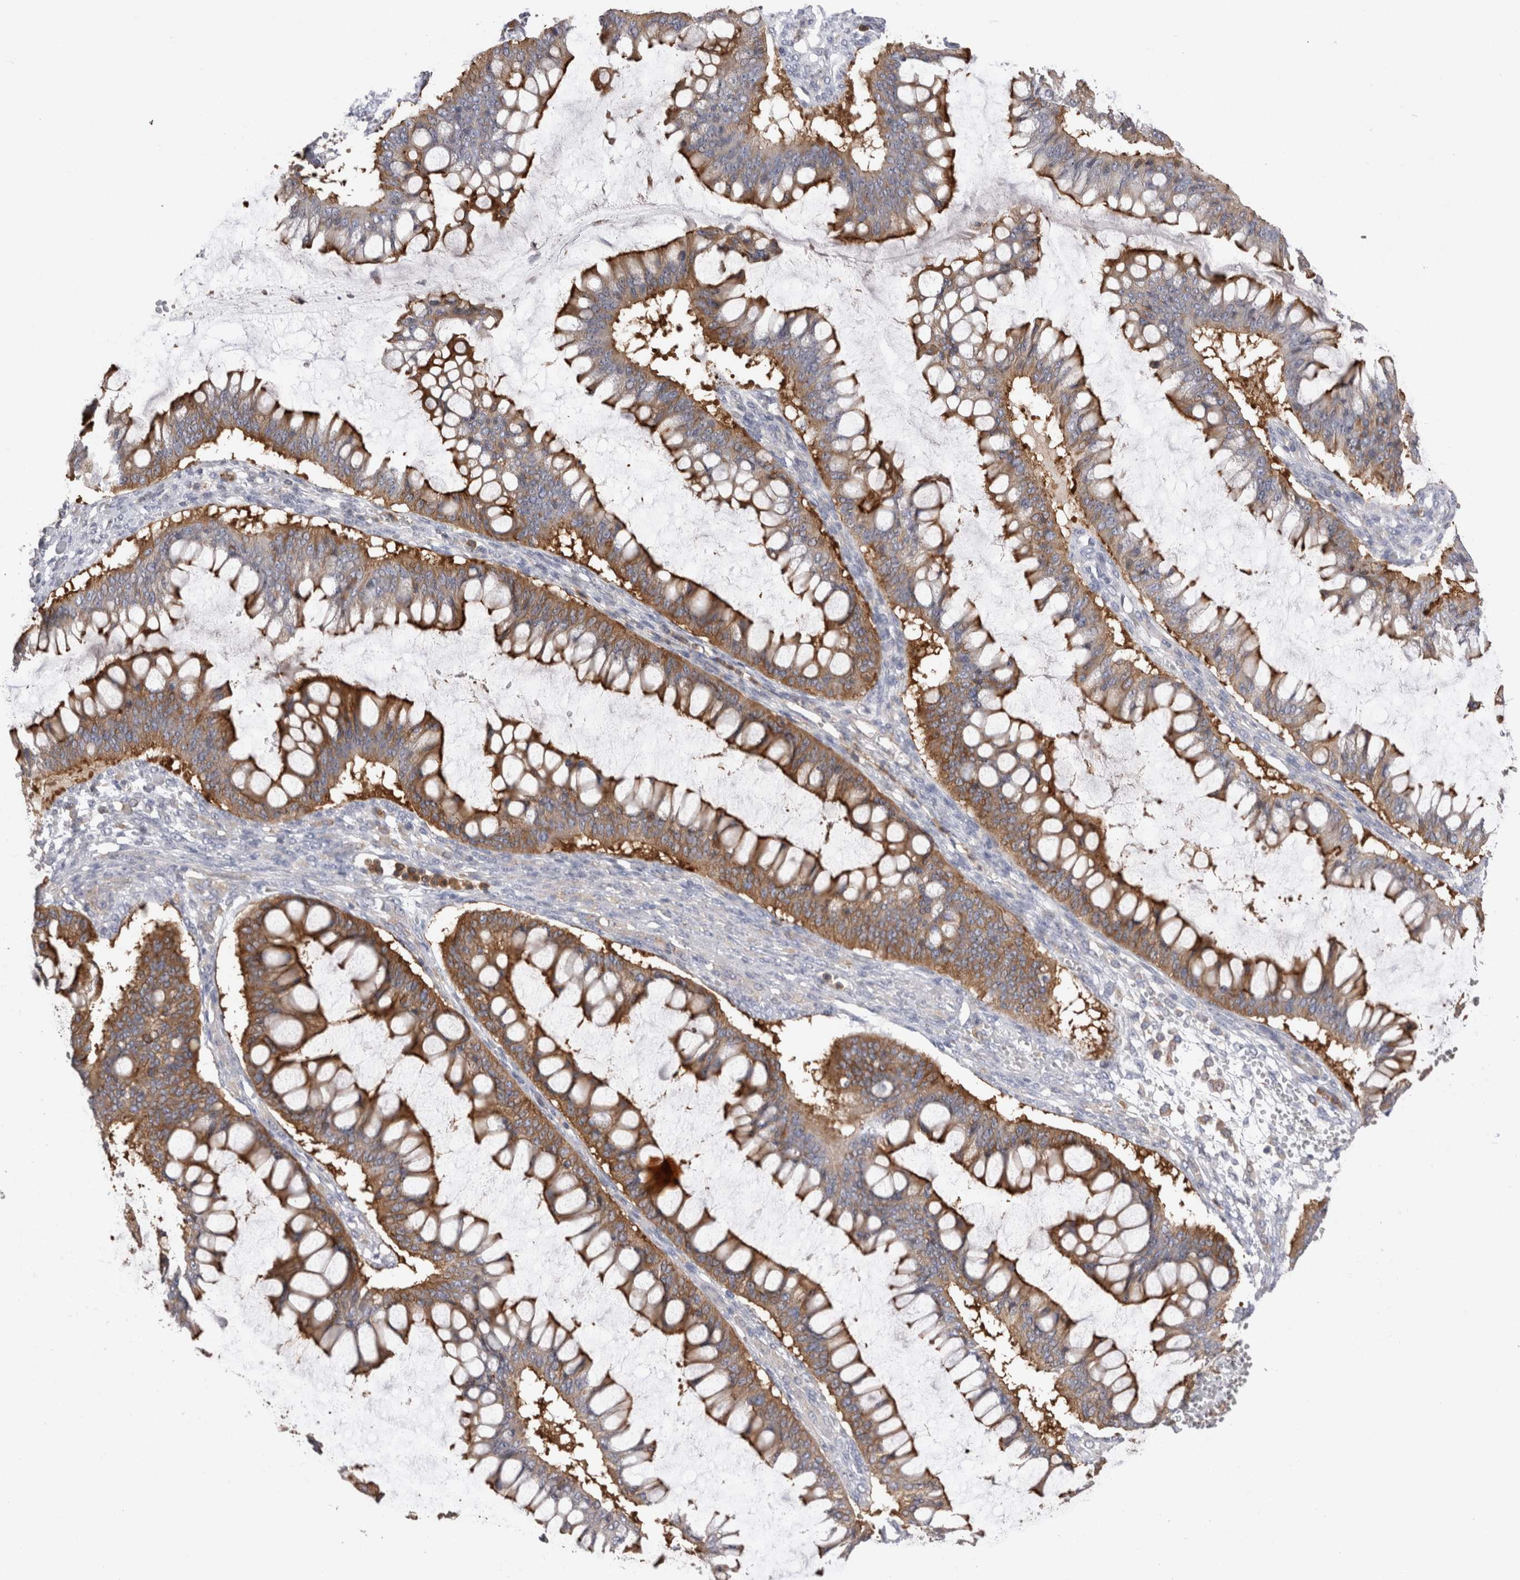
{"staining": {"intensity": "strong", "quantity": ">75%", "location": "cytoplasmic/membranous"}, "tissue": "ovarian cancer", "cell_type": "Tumor cells", "image_type": "cancer", "snomed": [{"axis": "morphology", "description": "Cystadenocarcinoma, mucinous, NOS"}, {"axis": "topography", "description": "Ovary"}], "caption": "A high amount of strong cytoplasmic/membranous expression is present in about >75% of tumor cells in ovarian mucinous cystadenocarcinoma tissue.", "gene": "RAB11FIP1", "patient": {"sex": "female", "age": 73}}